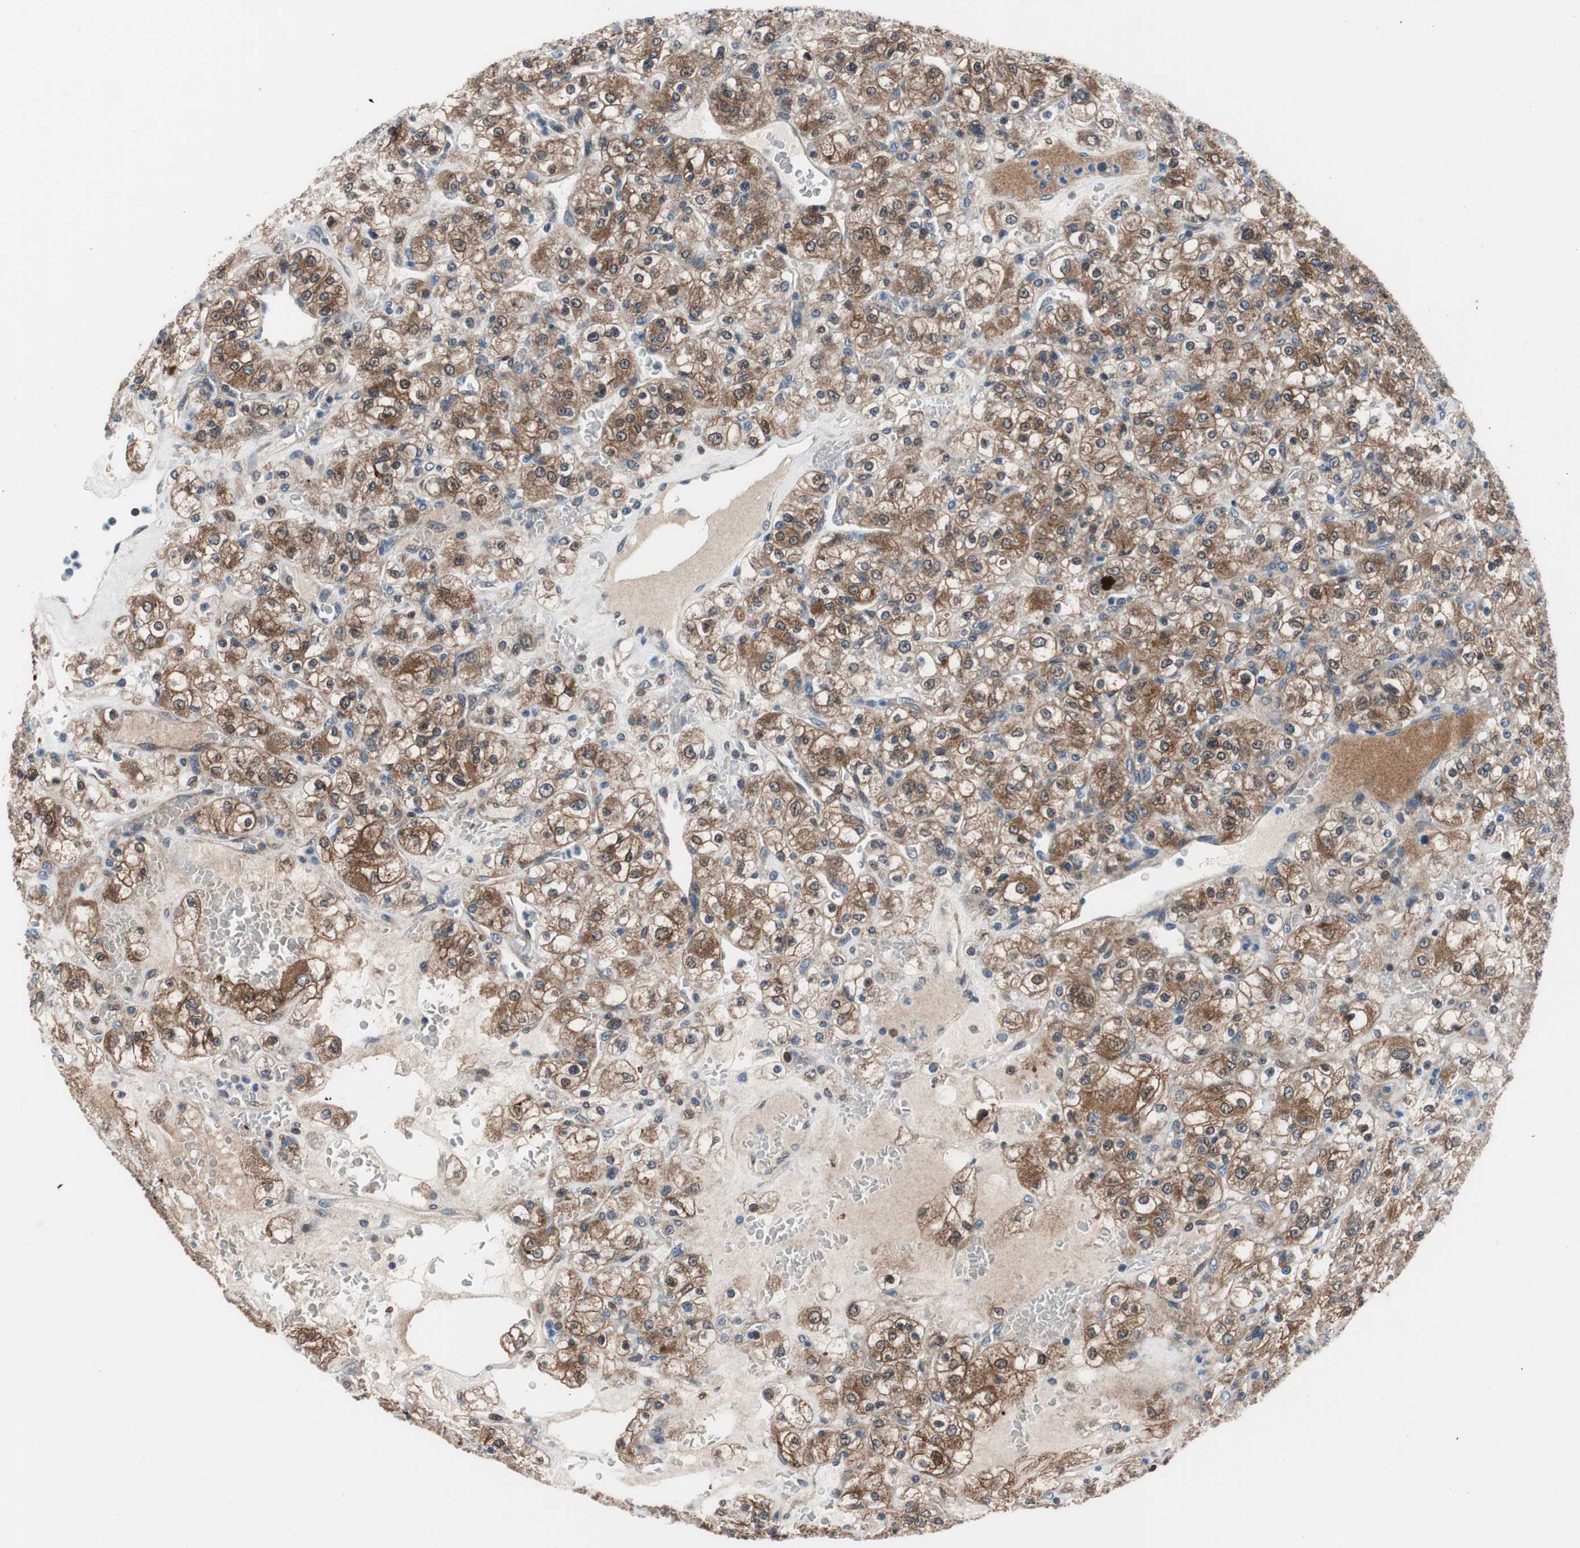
{"staining": {"intensity": "strong", "quantity": ">75%", "location": "cytoplasmic/membranous,nuclear"}, "tissue": "renal cancer", "cell_type": "Tumor cells", "image_type": "cancer", "snomed": [{"axis": "morphology", "description": "Normal tissue, NOS"}, {"axis": "morphology", "description": "Adenocarcinoma, NOS"}, {"axis": "topography", "description": "Kidney"}], "caption": "Renal adenocarcinoma stained for a protein reveals strong cytoplasmic/membranous and nuclear positivity in tumor cells.", "gene": "PRDX2", "patient": {"sex": "female", "age": 72}}